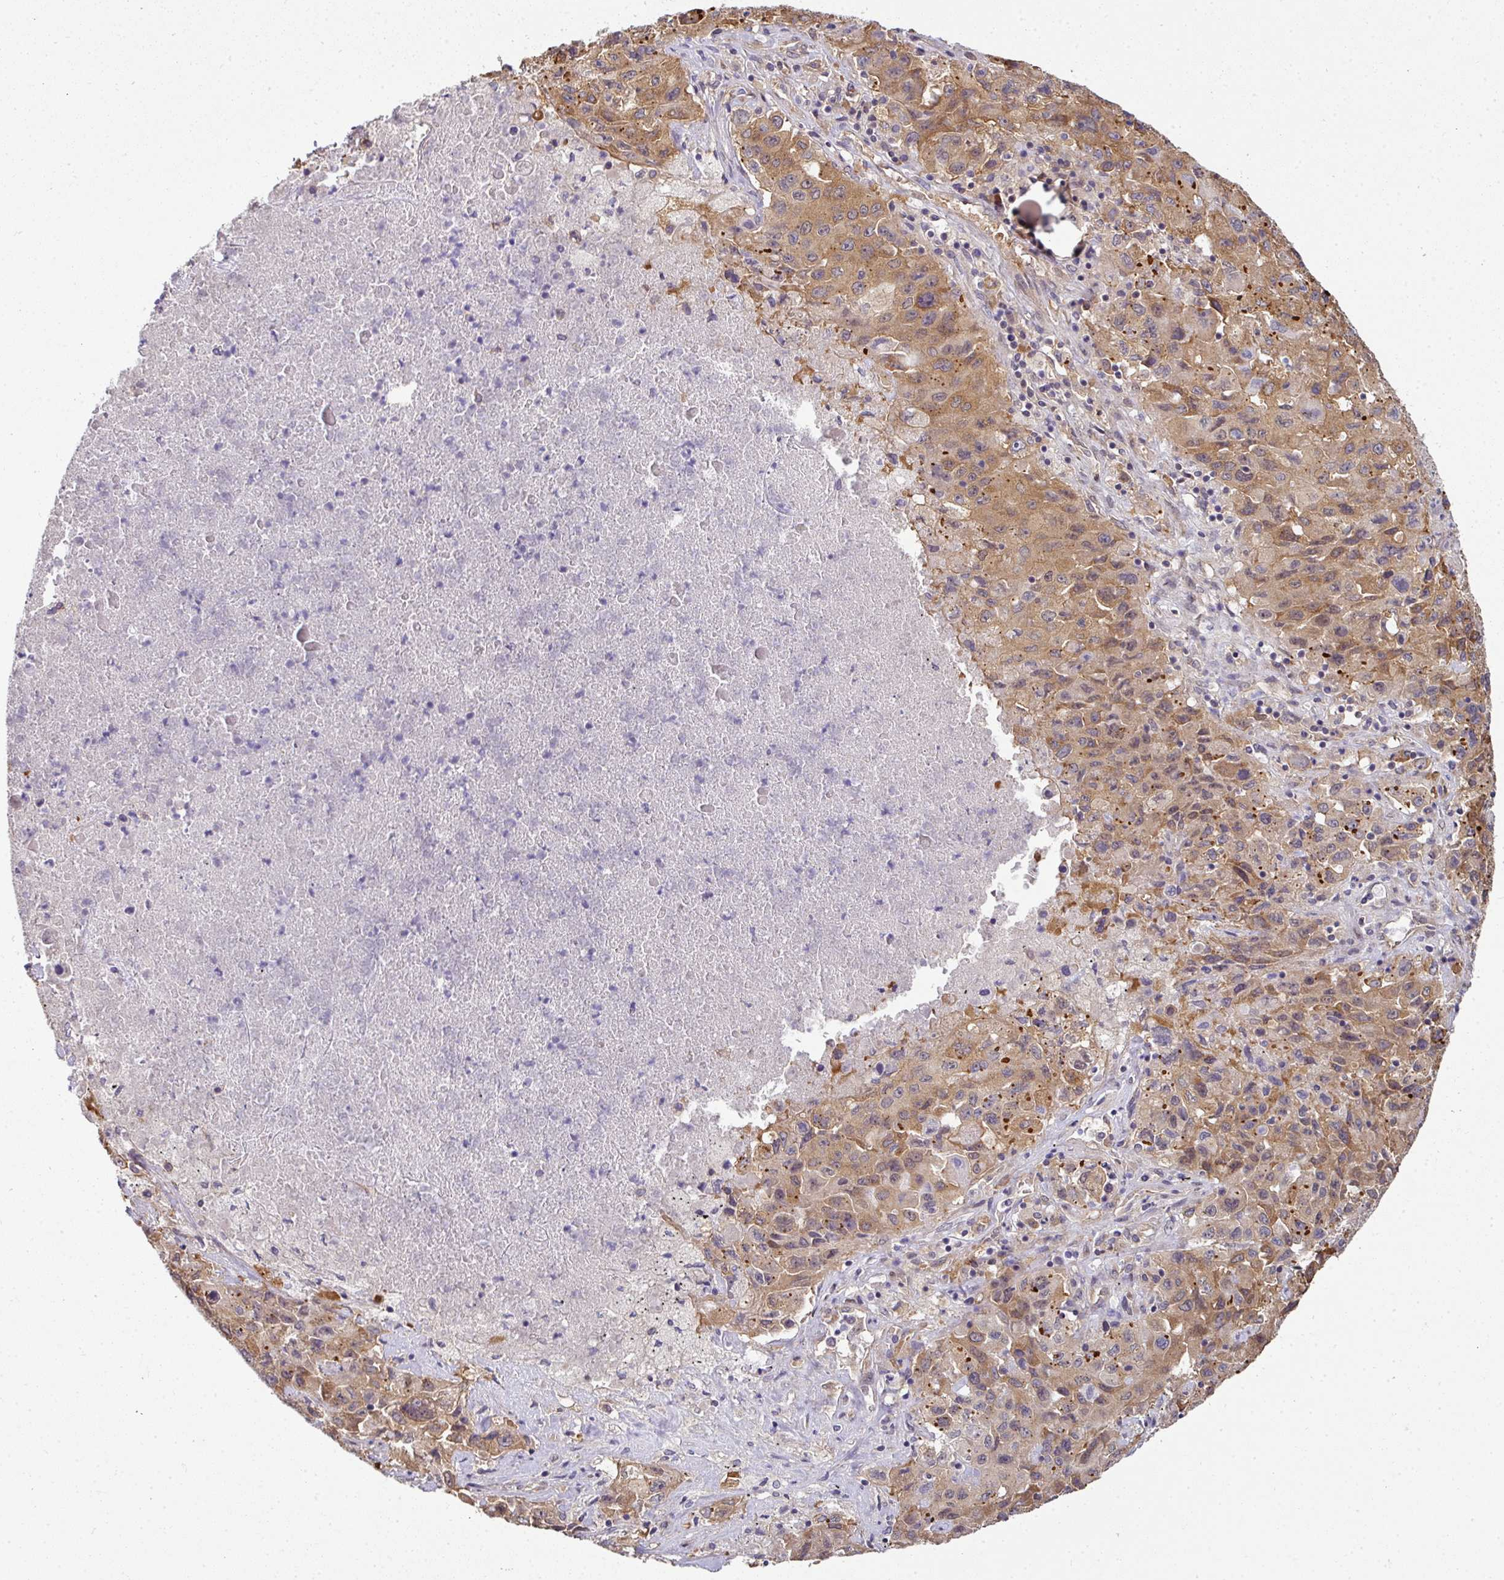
{"staining": {"intensity": "moderate", "quantity": ">75%", "location": "cytoplasmic/membranous"}, "tissue": "lung cancer", "cell_type": "Tumor cells", "image_type": "cancer", "snomed": [{"axis": "morphology", "description": "Squamous cell carcinoma, NOS"}, {"axis": "topography", "description": "Lung"}], "caption": "A brown stain shows moderate cytoplasmic/membranous expression of a protein in squamous cell carcinoma (lung) tumor cells.", "gene": "RBM4B", "patient": {"sex": "male", "age": 63}}